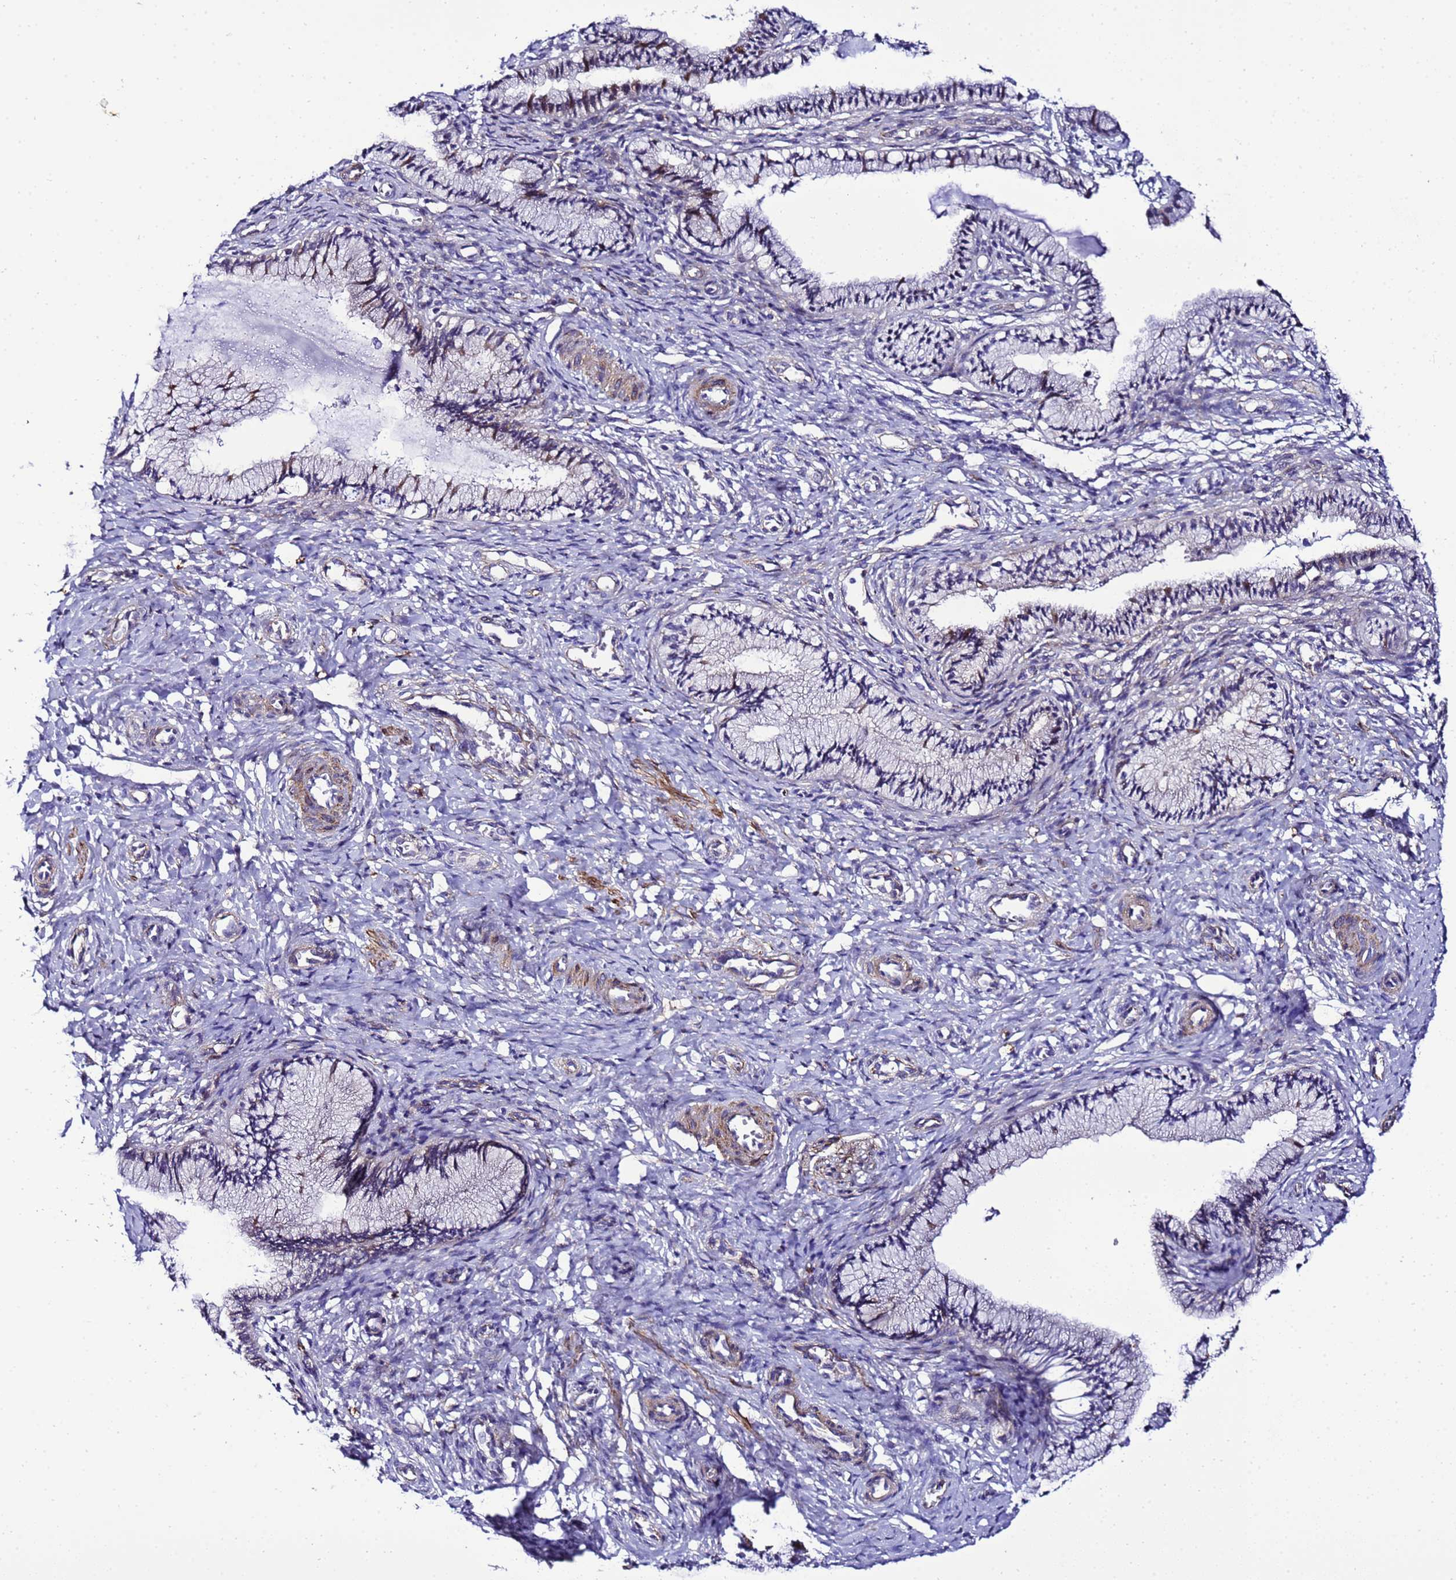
{"staining": {"intensity": "negative", "quantity": "none", "location": "none"}, "tissue": "cervix", "cell_type": "Glandular cells", "image_type": "normal", "snomed": [{"axis": "morphology", "description": "Normal tissue, NOS"}, {"axis": "topography", "description": "Cervix"}], "caption": "This is a photomicrograph of immunohistochemistry (IHC) staining of unremarkable cervix, which shows no positivity in glandular cells.", "gene": "GZF1", "patient": {"sex": "female", "age": 27}}